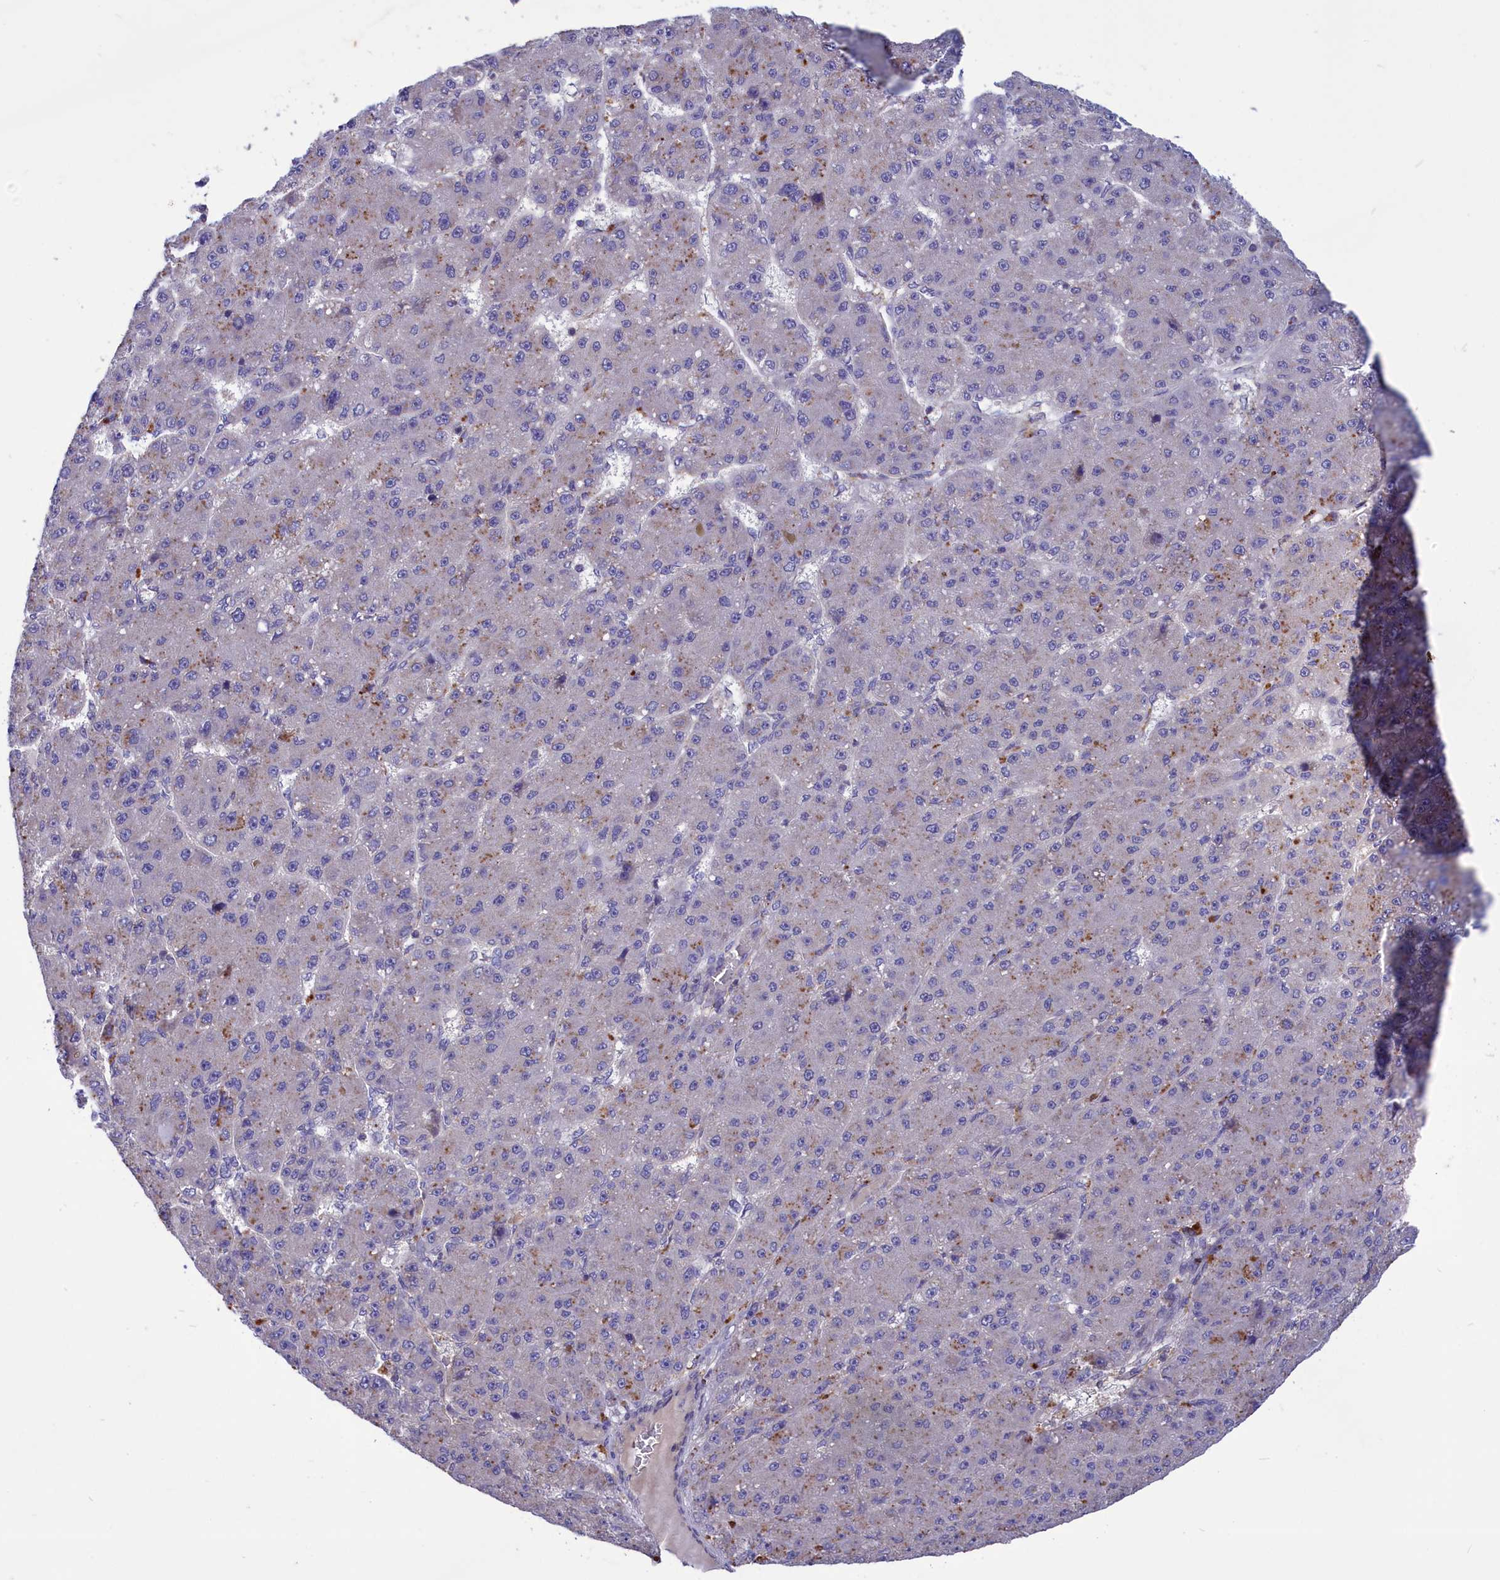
{"staining": {"intensity": "moderate", "quantity": "25%-75%", "location": "cytoplasmic/membranous"}, "tissue": "liver cancer", "cell_type": "Tumor cells", "image_type": "cancer", "snomed": [{"axis": "morphology", "description": "Carcinoma, Hepatocellular, NOS"}, {"axis": "topography", "description": "Liver"}], "caption": "A high-resolution micrograph shows IHC staining of hepatocellular carcinoma (liver), which exhibits moderate cytoplasmic/membranous positivity in about 25%-75% of tumor cells.", "gene": "AMDHD2", "patient": {"sex": "male", "age": 67}}